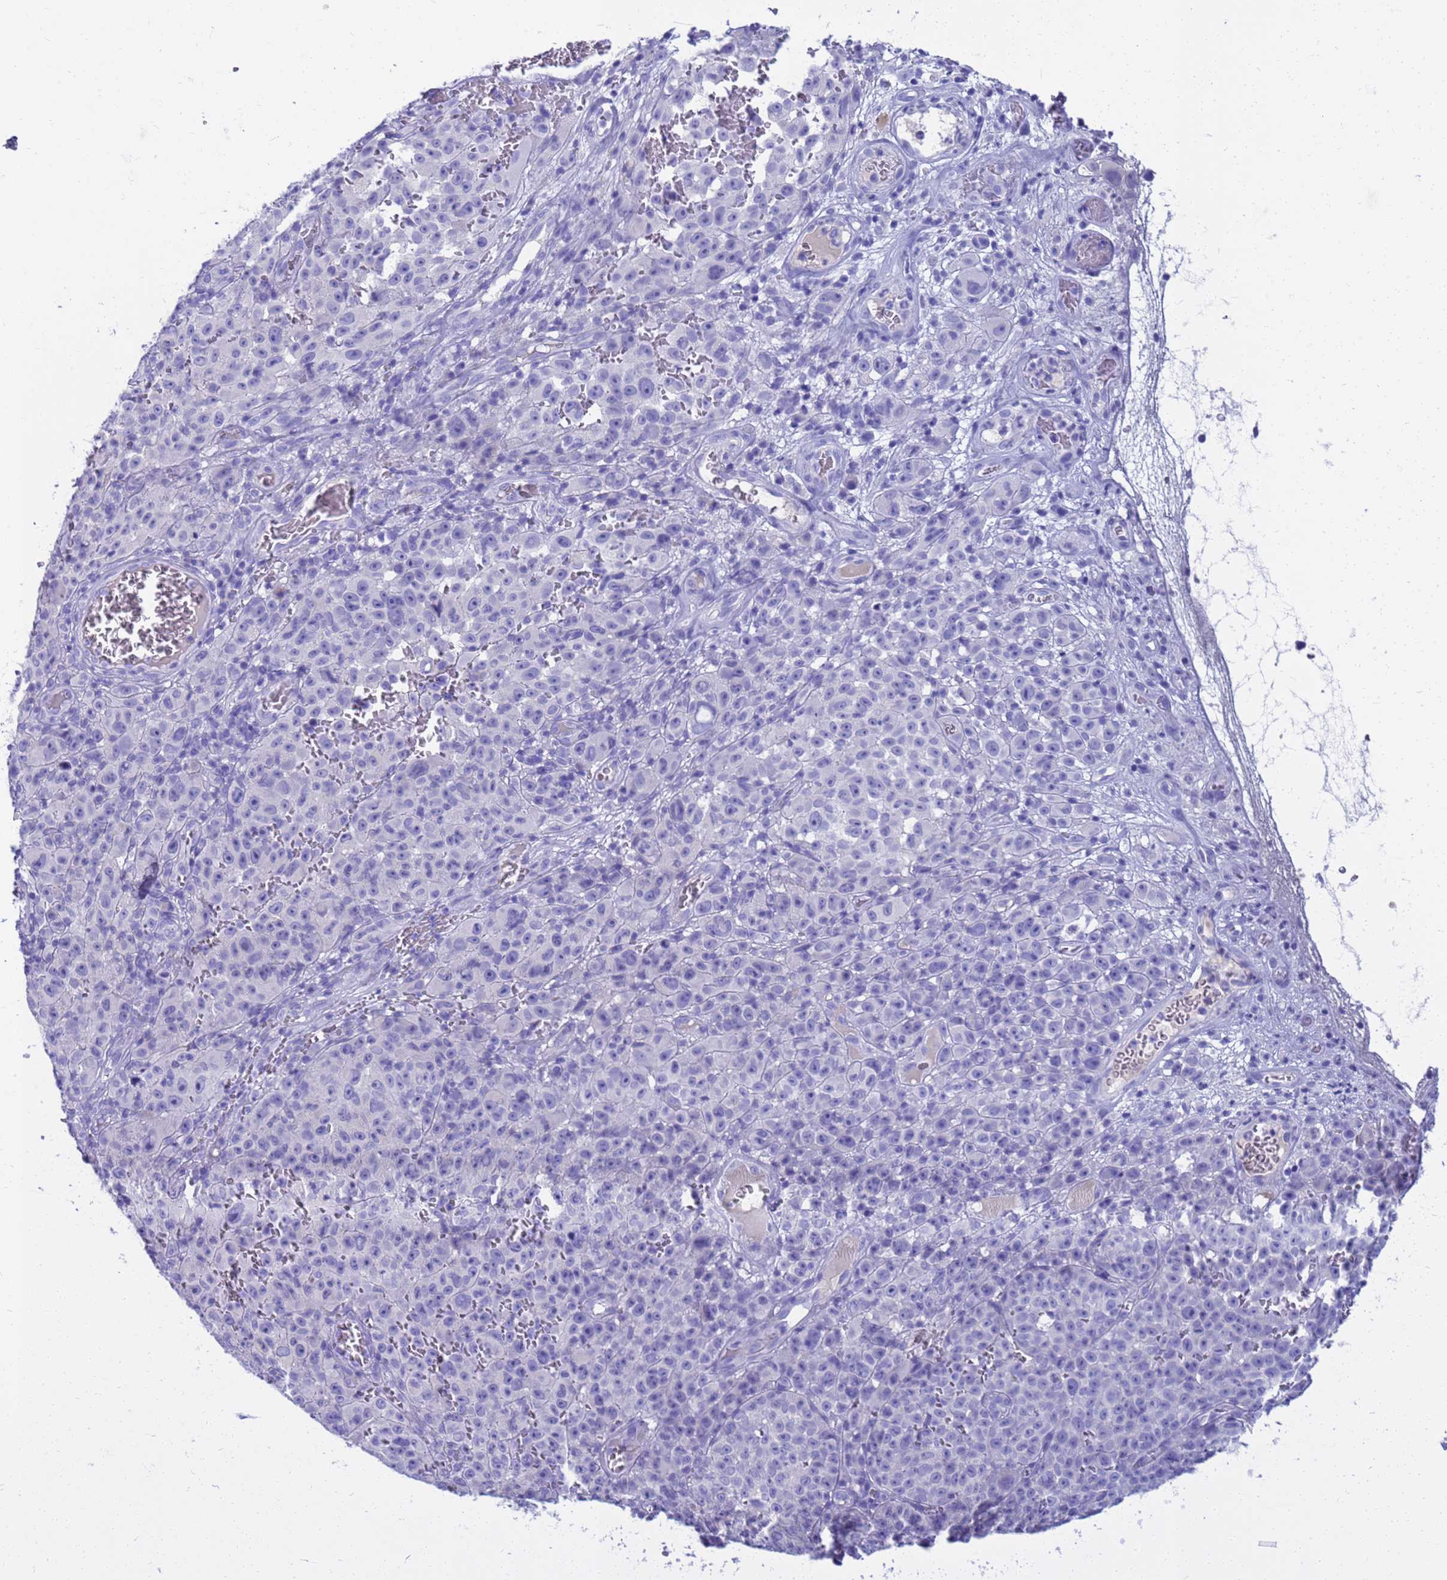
{"staining": {"intensity": "negative", "quantity": "none", "location": "none"}, "tissue": "melanoma", "cell_type": "Tumor cells", "image_type": "cancer", "snomed": [{"axis": "morphology", "description": "Malignant melanoma, NOS"}, {"axis": "topography", "description": "Skin"}], "caption": "A micrograph of melanoma stained for a protein reveals no brown staining in tumor cells.", "gene": "SYCN", "patient": {"sex": "female", "age": 82}}